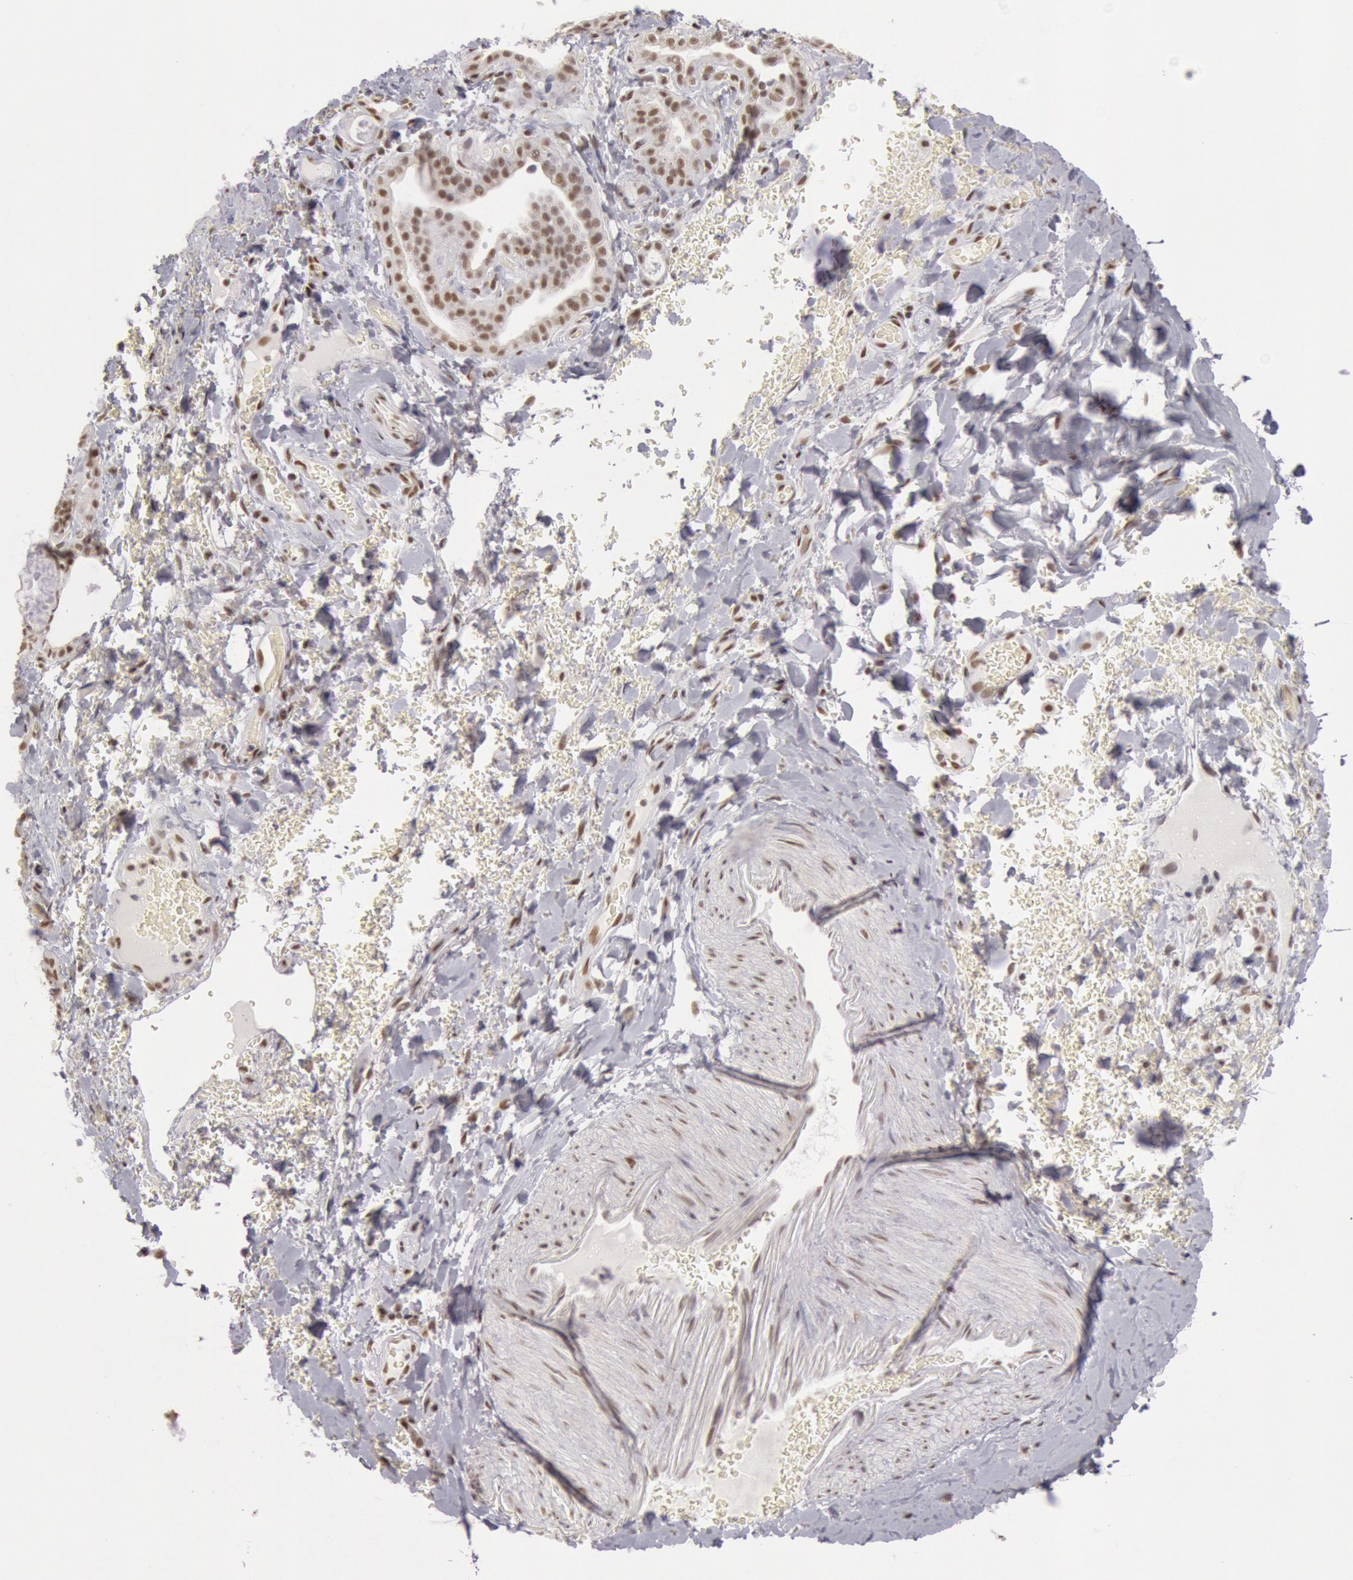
{"staining": {"intensity": "moderate", "quantity": ">75%", "location": "nuclear"}, "tissue": "thyroid gland", "cell_type": "Glandular cells", "image_type": "normal", "snomed": [{"axis": "morphology", "description": "Normal tissue, NOS"}, {"axis": "topography", "description": "Thyroid gland"}], "caption": "Immunohistochemistry (IHC) (DAB (3,3'-diaminobenzidine)) staining of normal human thyroid gland shows moderate nuclear protein expression in about >75% of glandular cells.", "gene": "ESS2", "patient": {"sex": "male", "age": 61}}